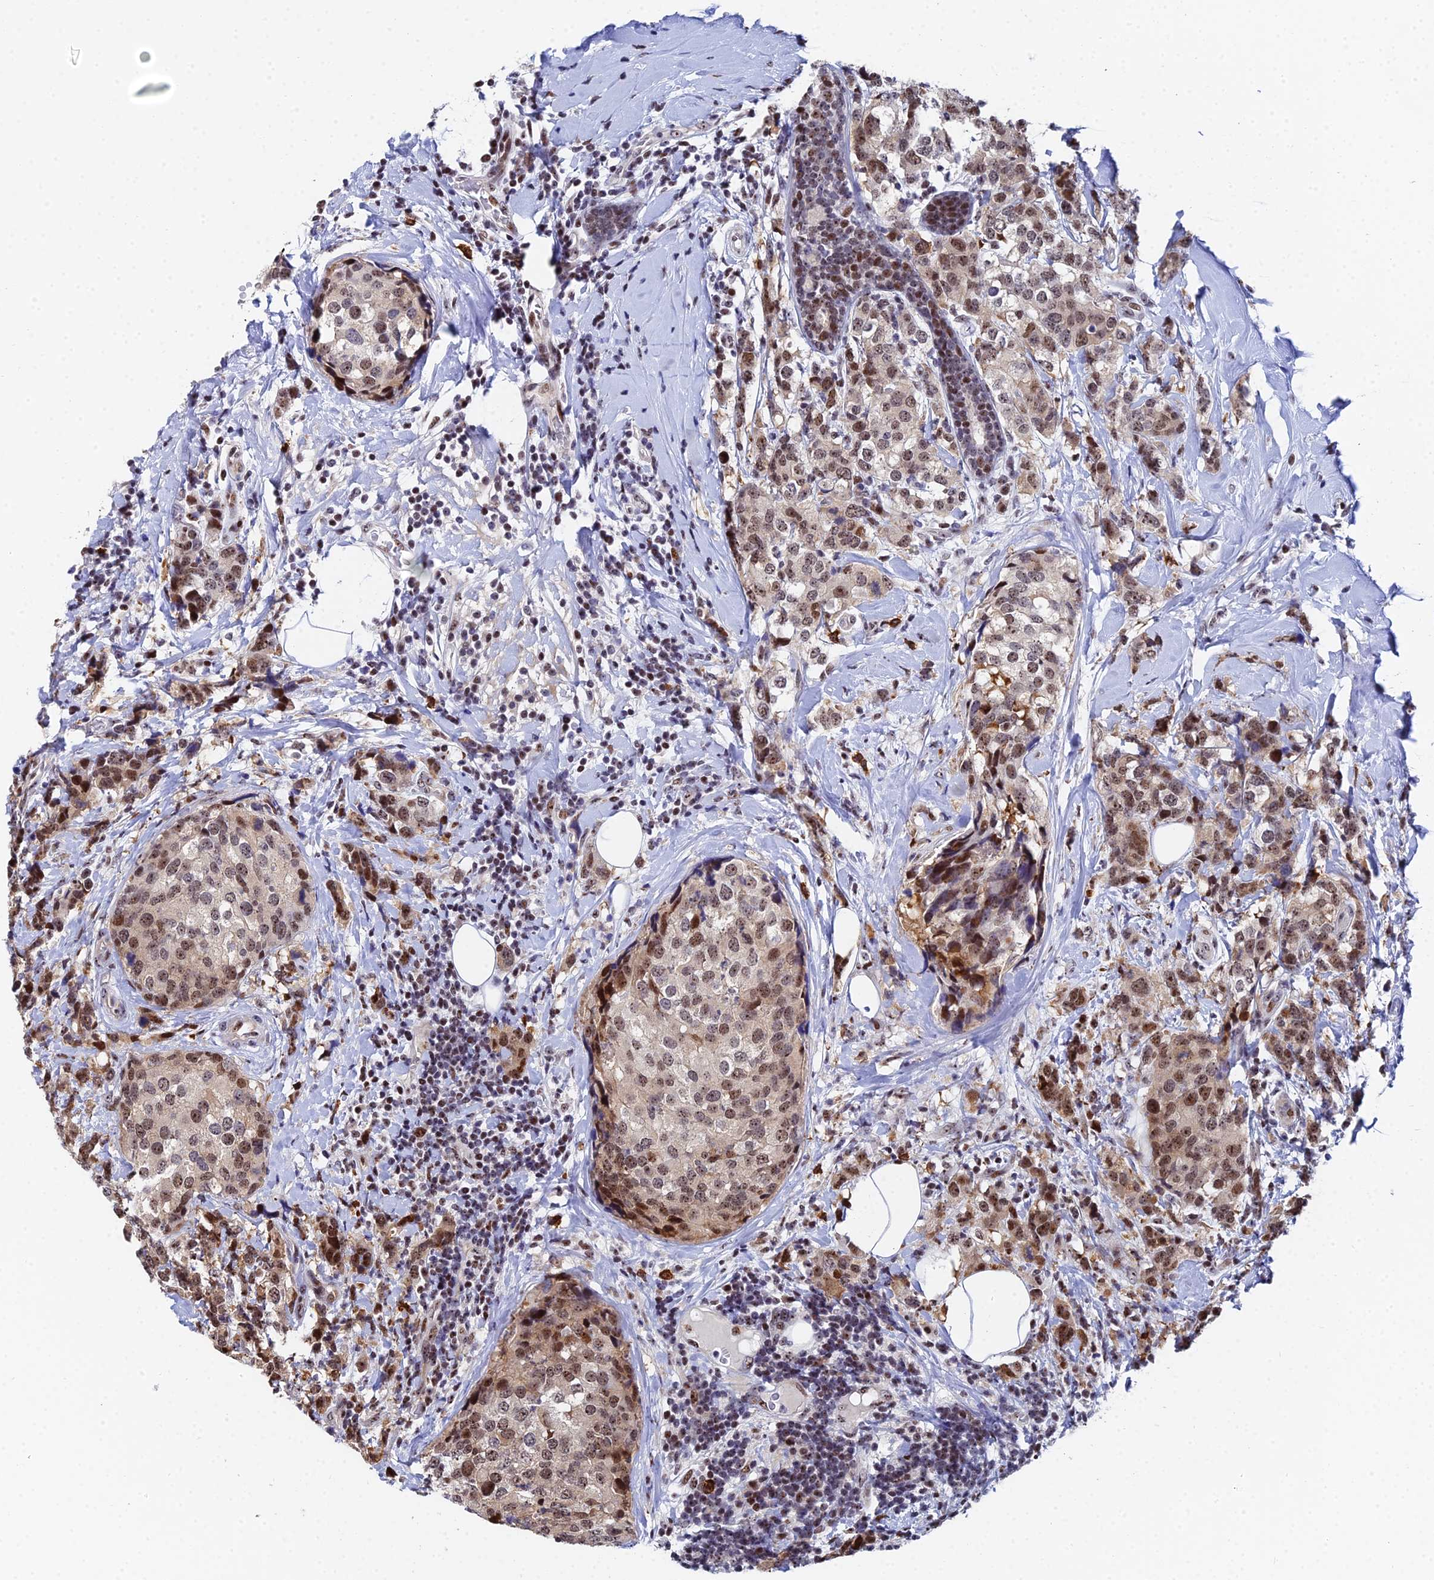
{"staining": {"intensity": "moderate", "quantity": ">75%", "location": "cytoplasmic/membranous,nuclear"}, "tissue": "breast cancer", "cell_type": "Tumor cells", "image_type": "cancer", "snomed": [{"axis": "morphology", "description": "Lobular carcinoma"}, {"axis": "topography", "description": "Breast"}], "caption": "Immunohistochemical staining of human breast cancer shows moderate cytoplasmic/membranous and nuclear protein expression in about >75% of tumor cells.", "gene": "TIFA", "patient": {"sex": "female", "age": 59}}